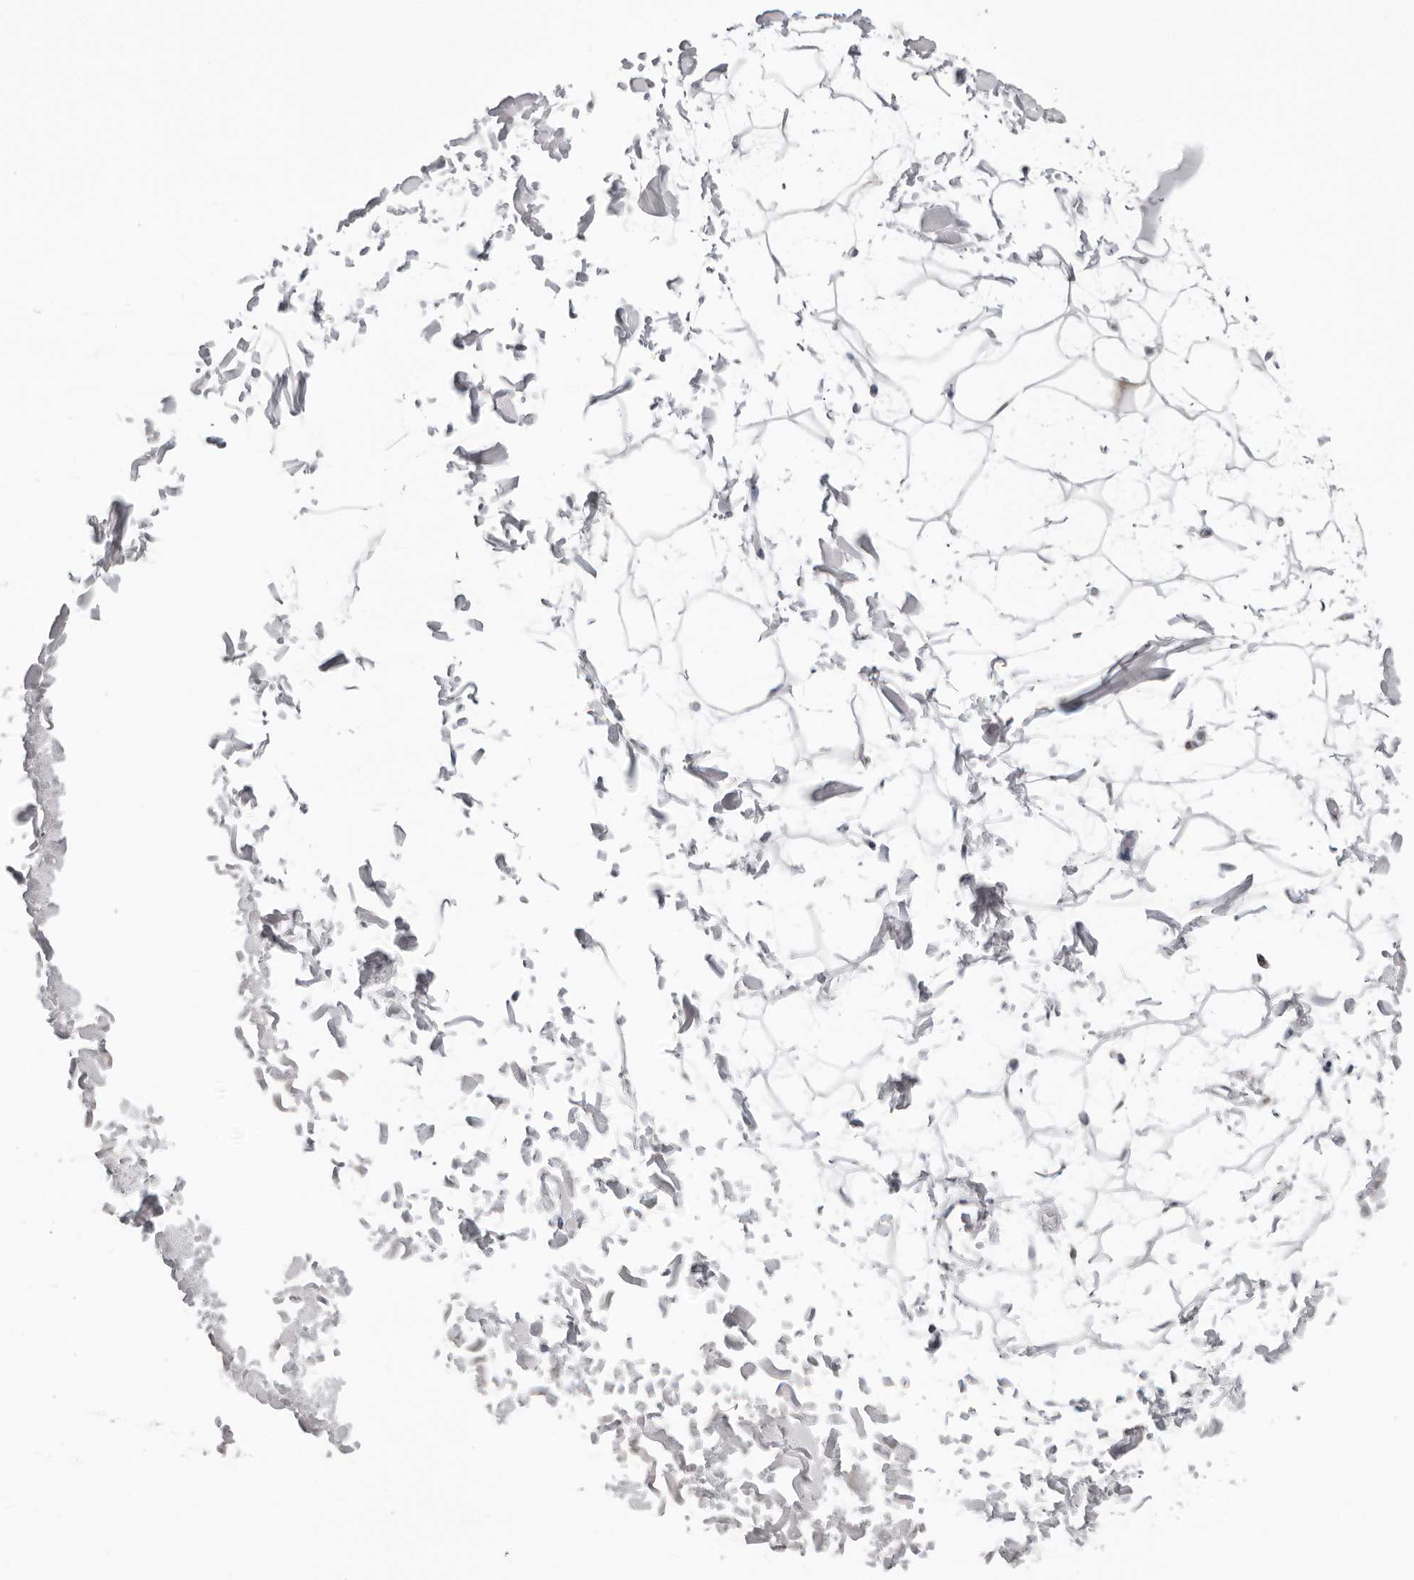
{"staining": {"intensity": "negative", "quantity": "none", "location": "none"}, "tissue": "adipose tissue", "cell_type": "Adipocytes", "image_type": "normal", "snomed": [{"axis": "morphology", "description": "Normal tissue, NOS"}, {"axis": "topography", "description": "Soft tissue"}], "caption": "Human adipose tissue stained for a protein using IHC demonstrates no positivity in adipocytes.", "gene": "CPT2", "patient": {"sex": "male", "age": 72}}